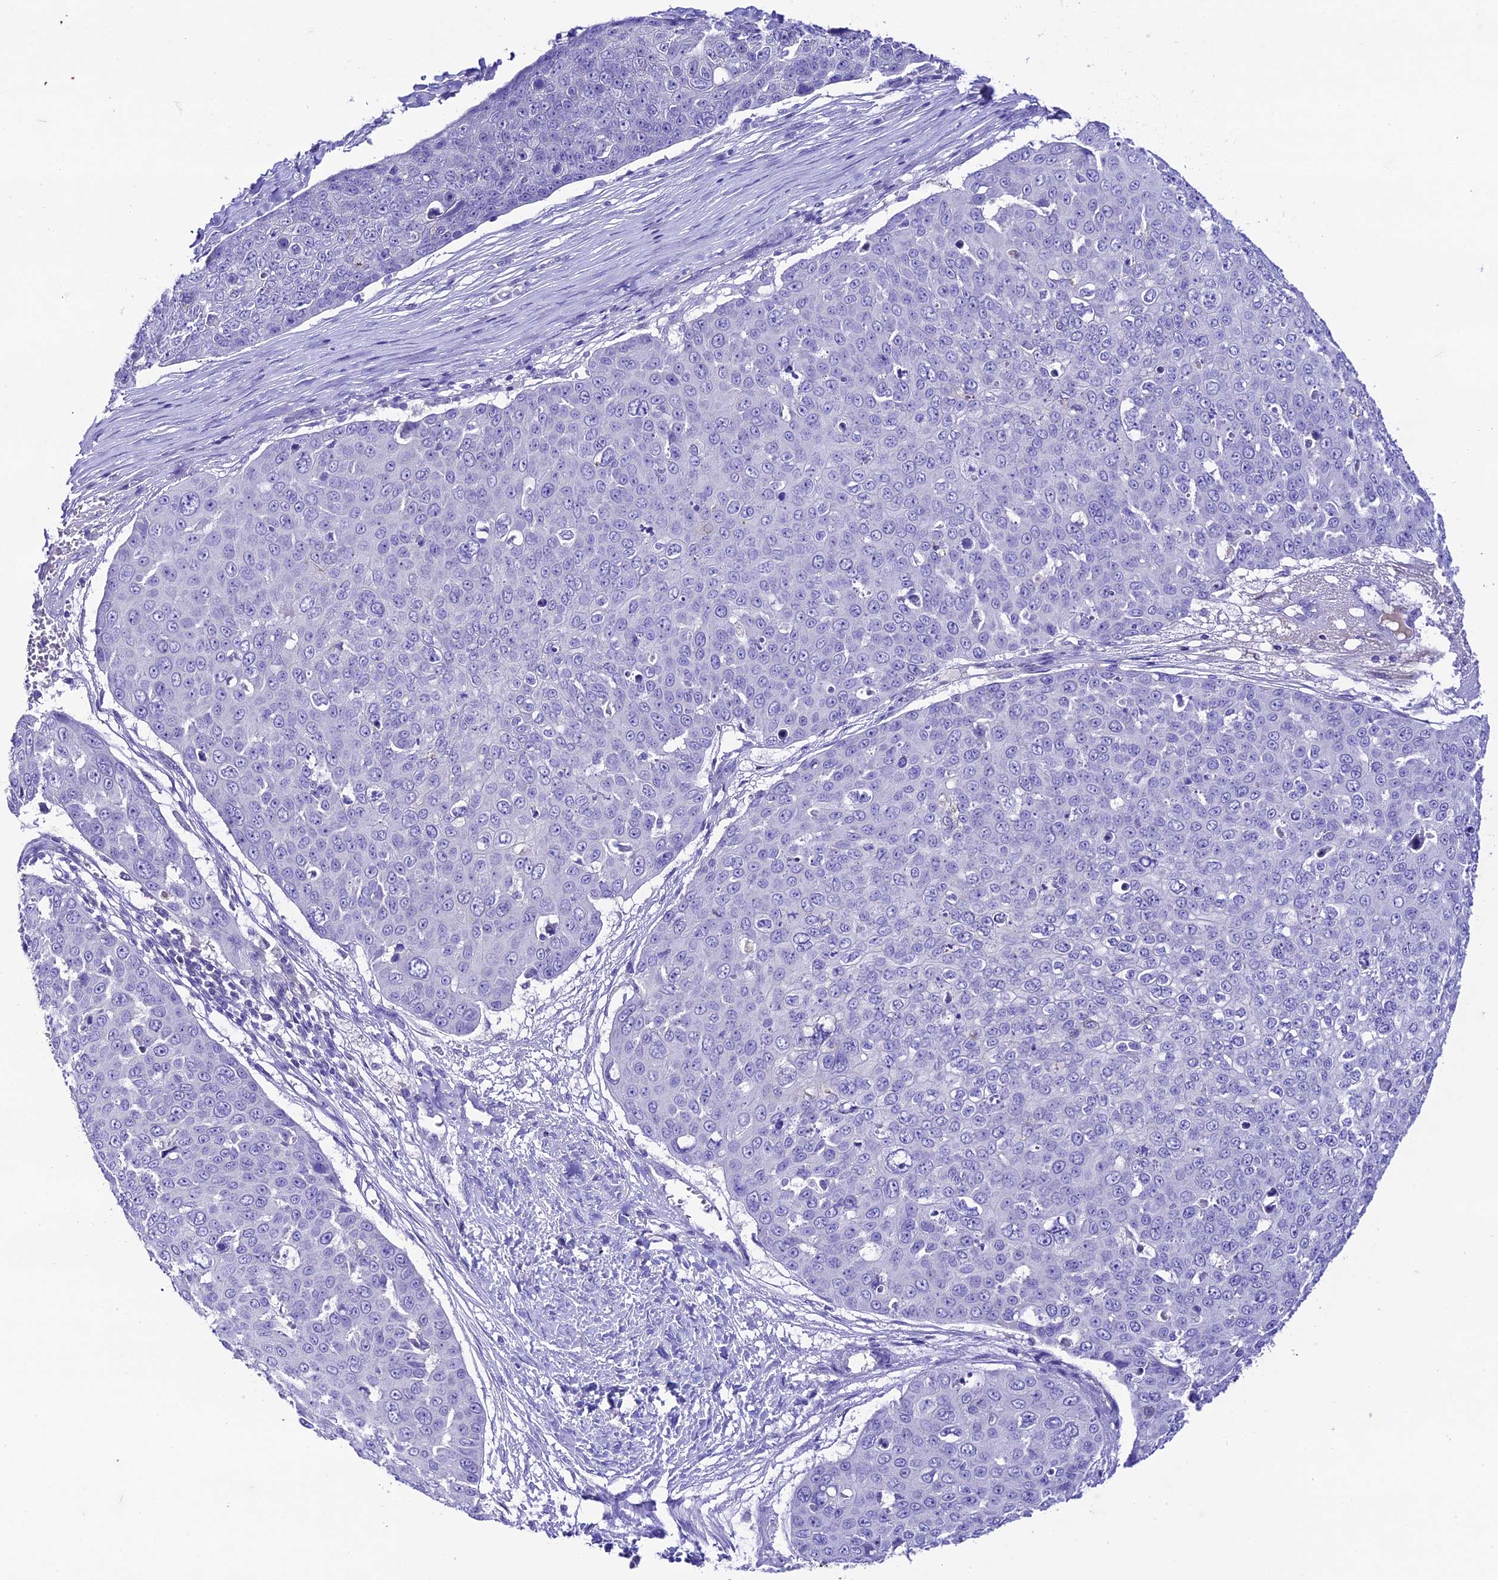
{"staining": {"intensity": "negative", "quantity": "none", "location": "none"}, "tissue": "skin cancer", "cell_type": "Tumor cells", "image_type": "cancer", "snomed": [{"axis": "morphology", "description": "Squamous cell carcinoma, NOS"}, {"axis": "topography", "description": "Skin"}], "caption": "There is no significant expression in tumor cells of skin cancer.", "gene": "NLRP6", "patient": {"sex": "male", "age": 71}}